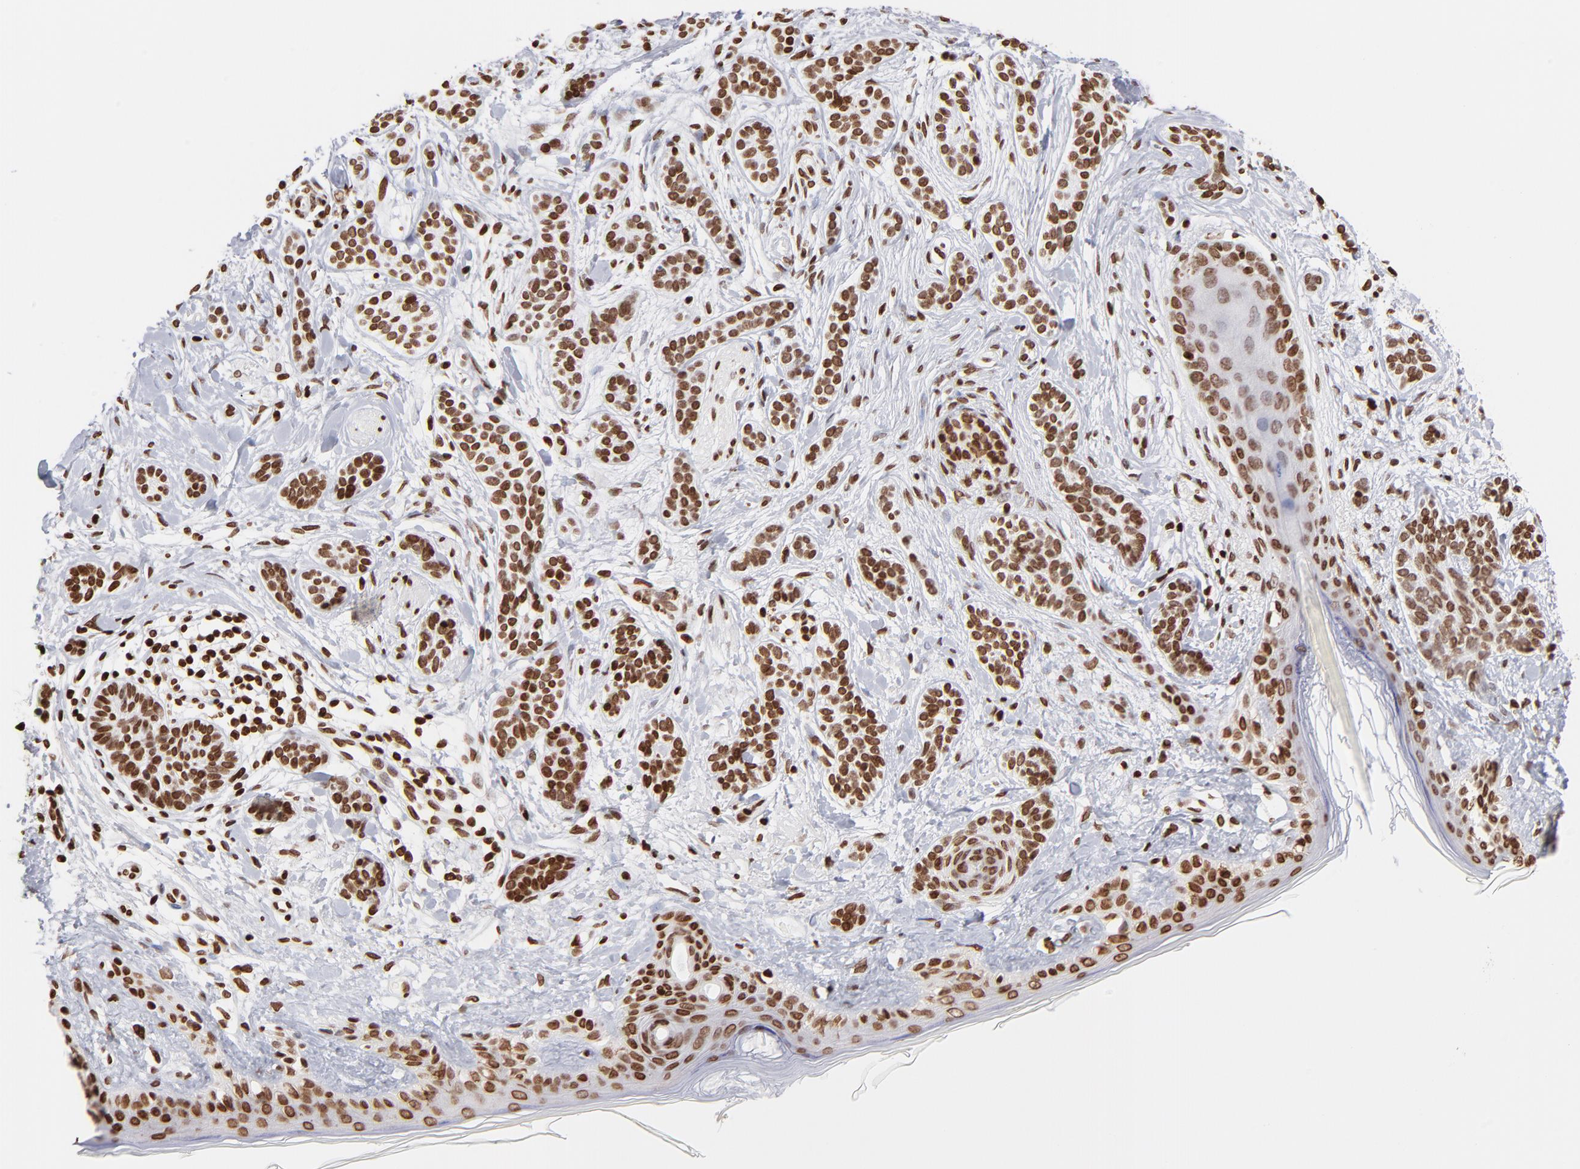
{"staining": {"intensity": "strong", "quantity": ">75%", "location": "nuclear"}, "tissue": "skin cancer", "cell_type": "Tumor cells", "image_type": "cancer", "snomed": [{"axis": "morphology", "description": "Normal tissue, NOS"}, {"axis": "morphology", "description": "Basal cell carcinoma"}, {"axis": "topography", "description": "Skin"}], "caption": "Protein staining shows strong nuclear staining in about >75% of tumor cells in skin basal cell carcinoma.", "gene": "RTL4", "patient": {"sex": "male", "age": 63}}